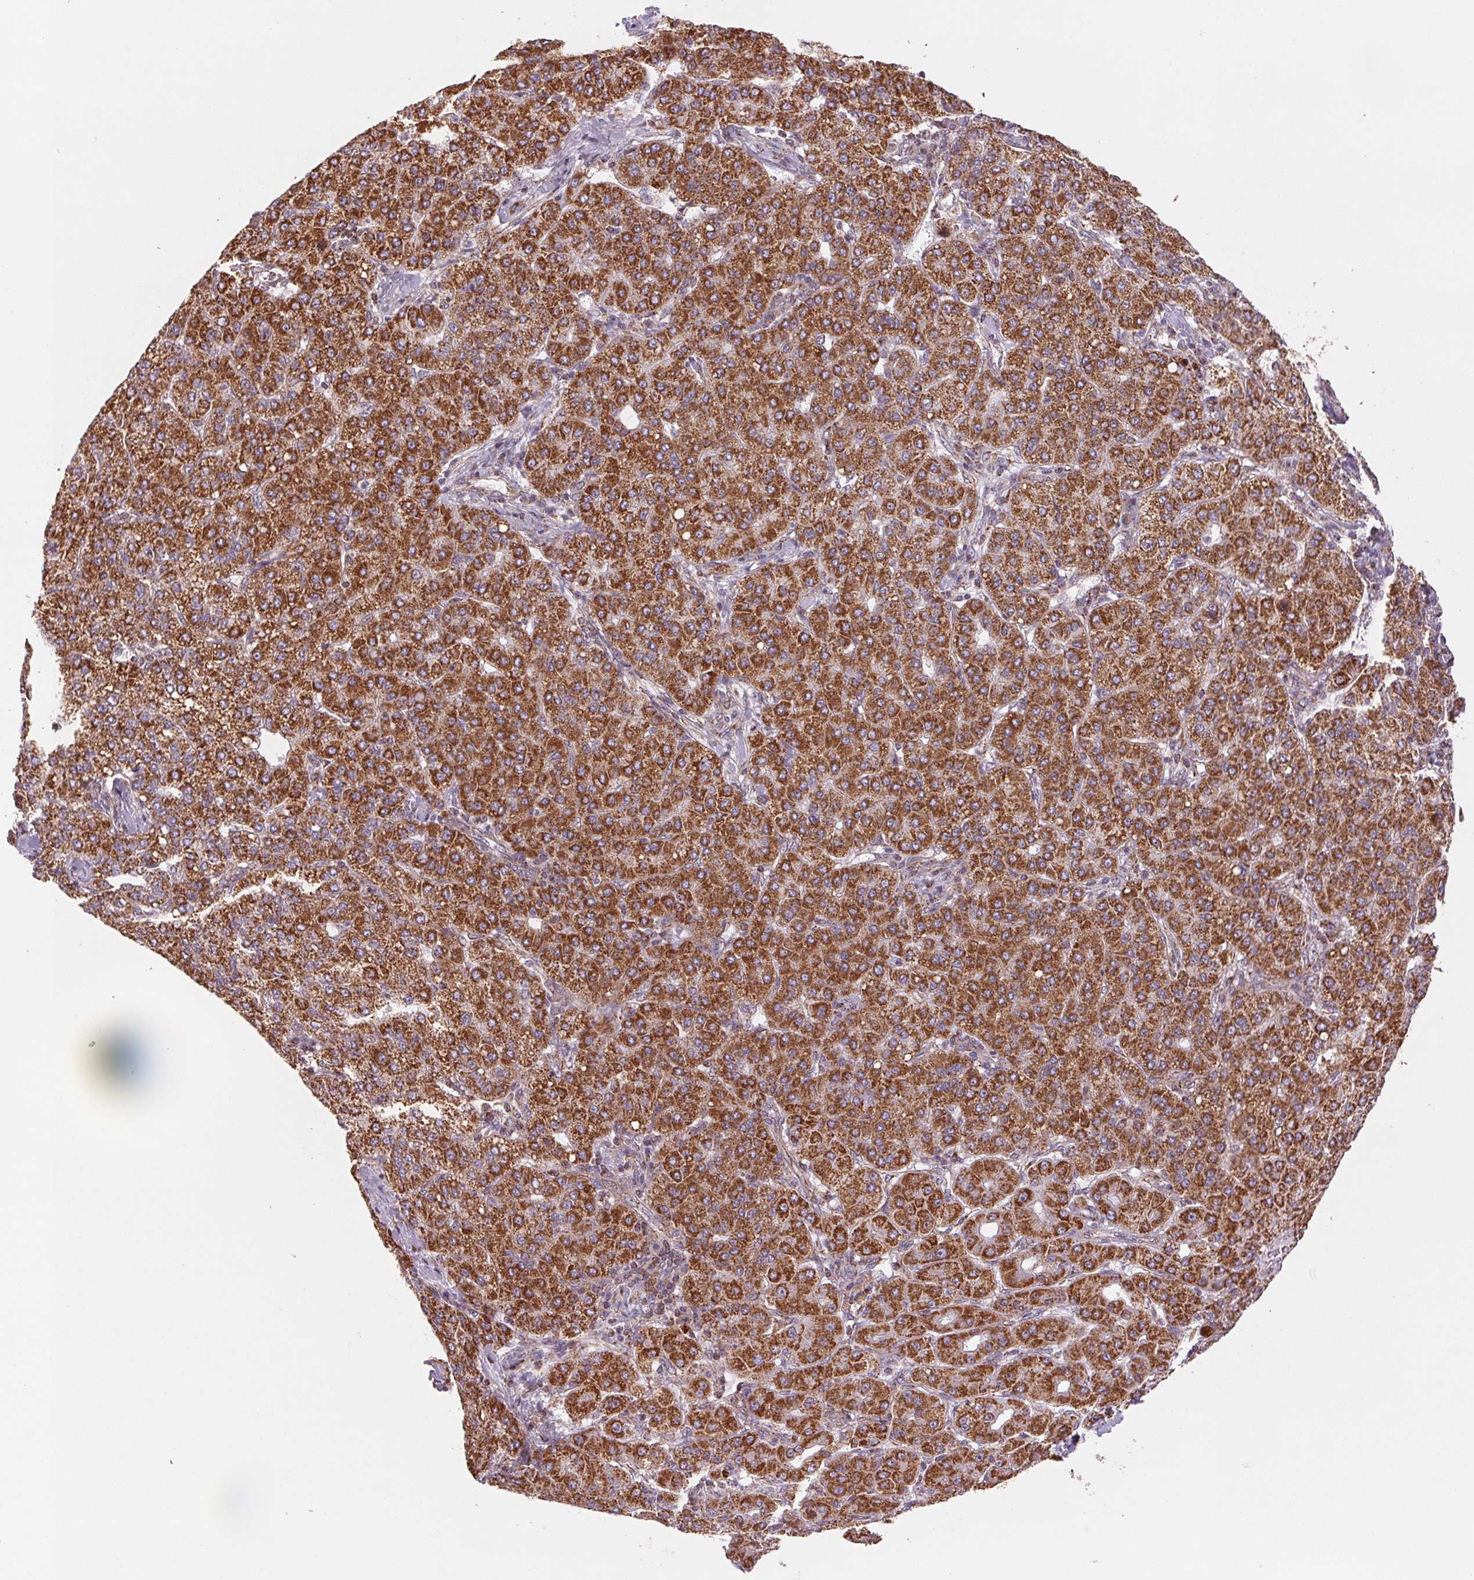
{"staining": {"intensity": "strong", "quantity": ">75%", "location": "cytoplasmic/membranous"}, "tissue": "liver cancer", "cell_type": "Tumor cells", "image_type": "cancer", "snomed": [{"axis": "morphology", "description": "Carcinoma, Hepatocellular, NOS"}, {"axis": "topography", "description": "Liver"}], "caption": "A high amount of strong cytoplasmic/membranous staining is identified in approximately >75% of tumor cells in liver cancer (hepatocellular carcinoma) tissue.", "gene": "MATCAP1", "patient": {"sex": "male", "age": 65}}